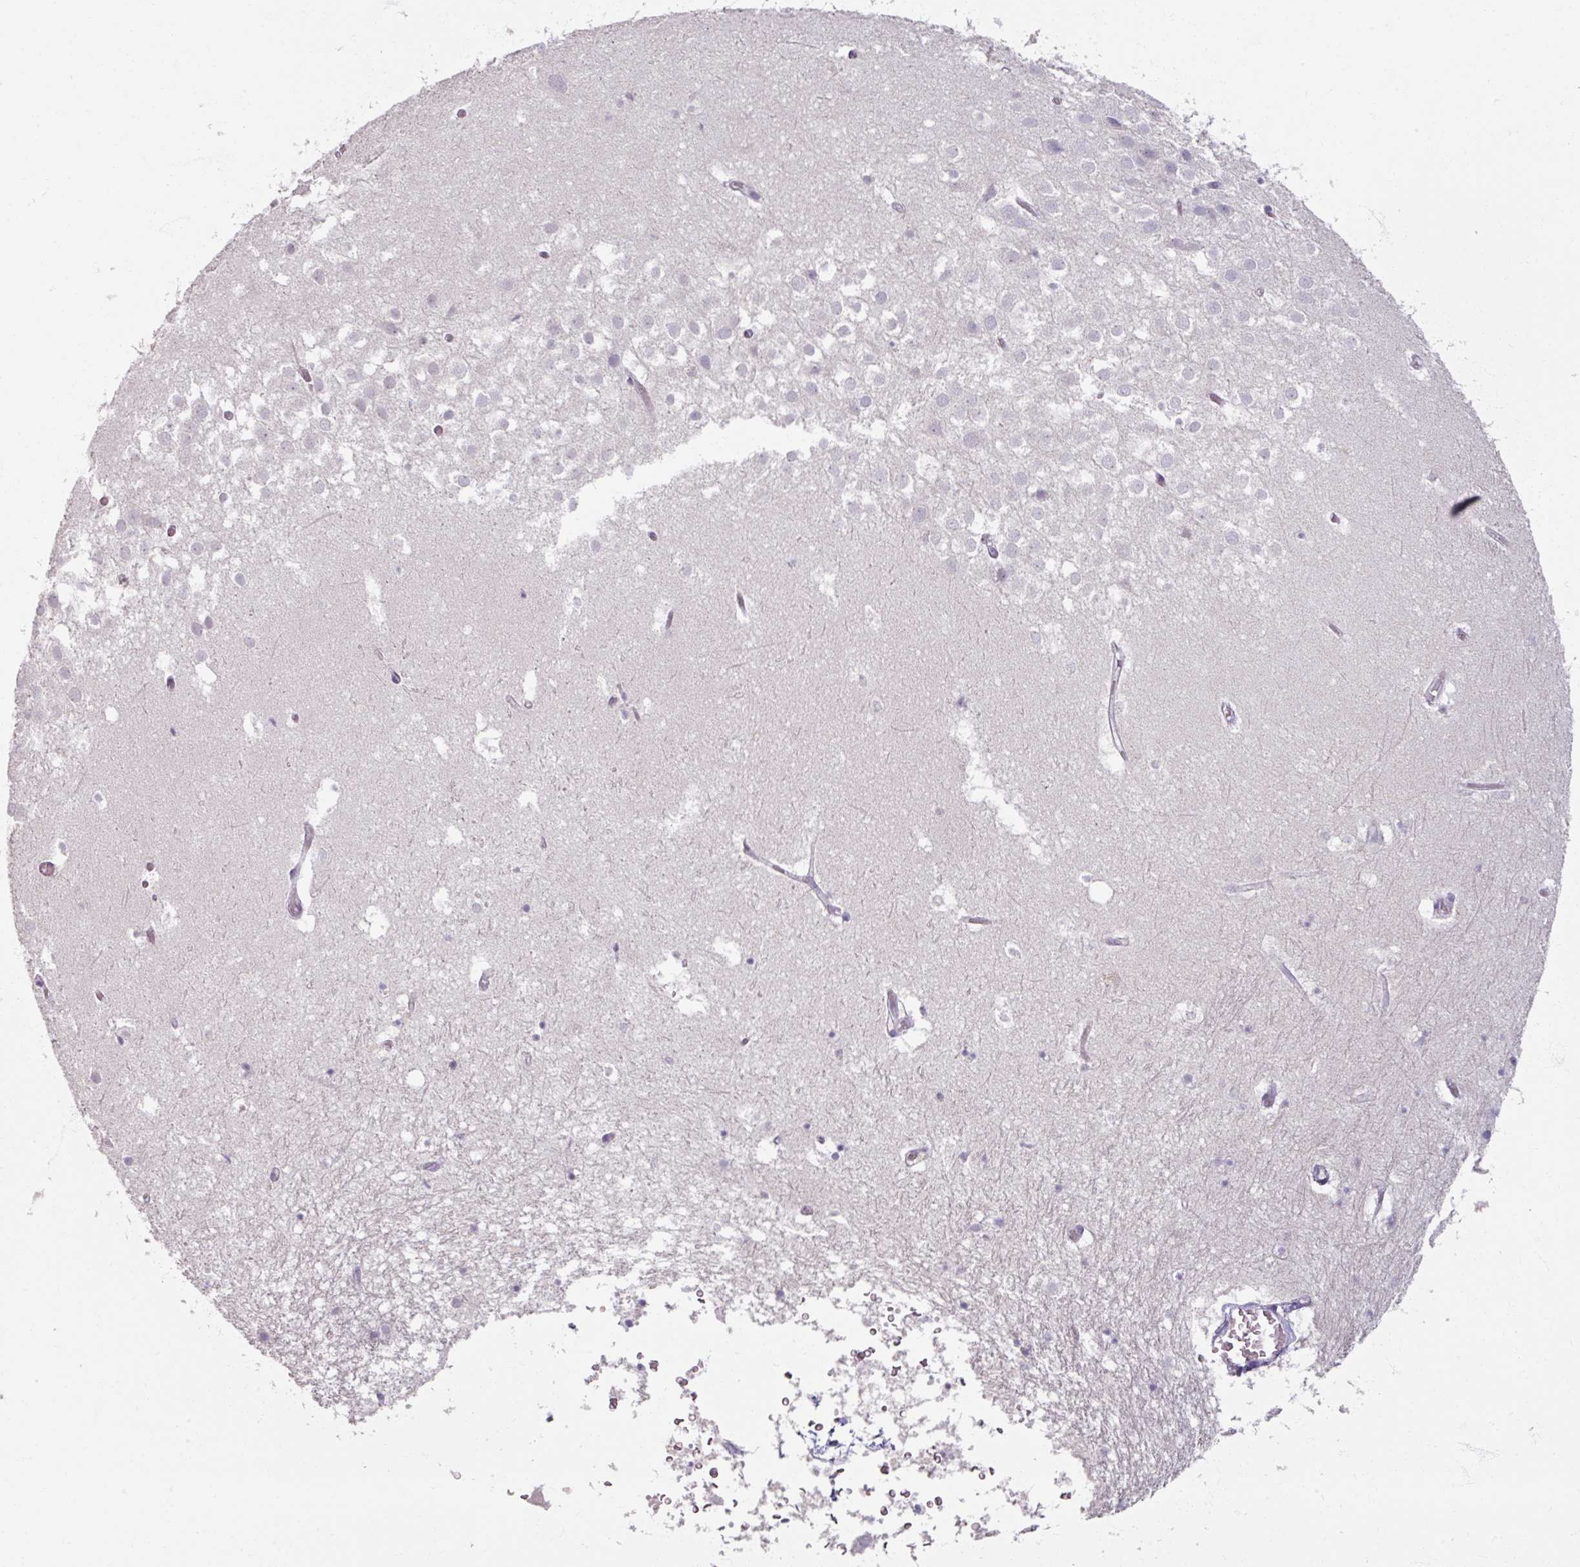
{"staining": {"intensity": "negative", "quantity": "none", "location": "none"}, "tissue": "hippocampus", "cell_type": "Glial cells", "image_type": "normal", "snomed": [{"axis": "morphology", "description": "Normal tissue, NOS"}, {"axis": "topography", "description": "Hippocampus"}], "caption": "This is an immunohistochemistry (IHC) micrograph of unremarkable hippocampus. There is no expression in glial cells.", "gene": "SOX11", "patient": {"sex": "female", "age": 52}}